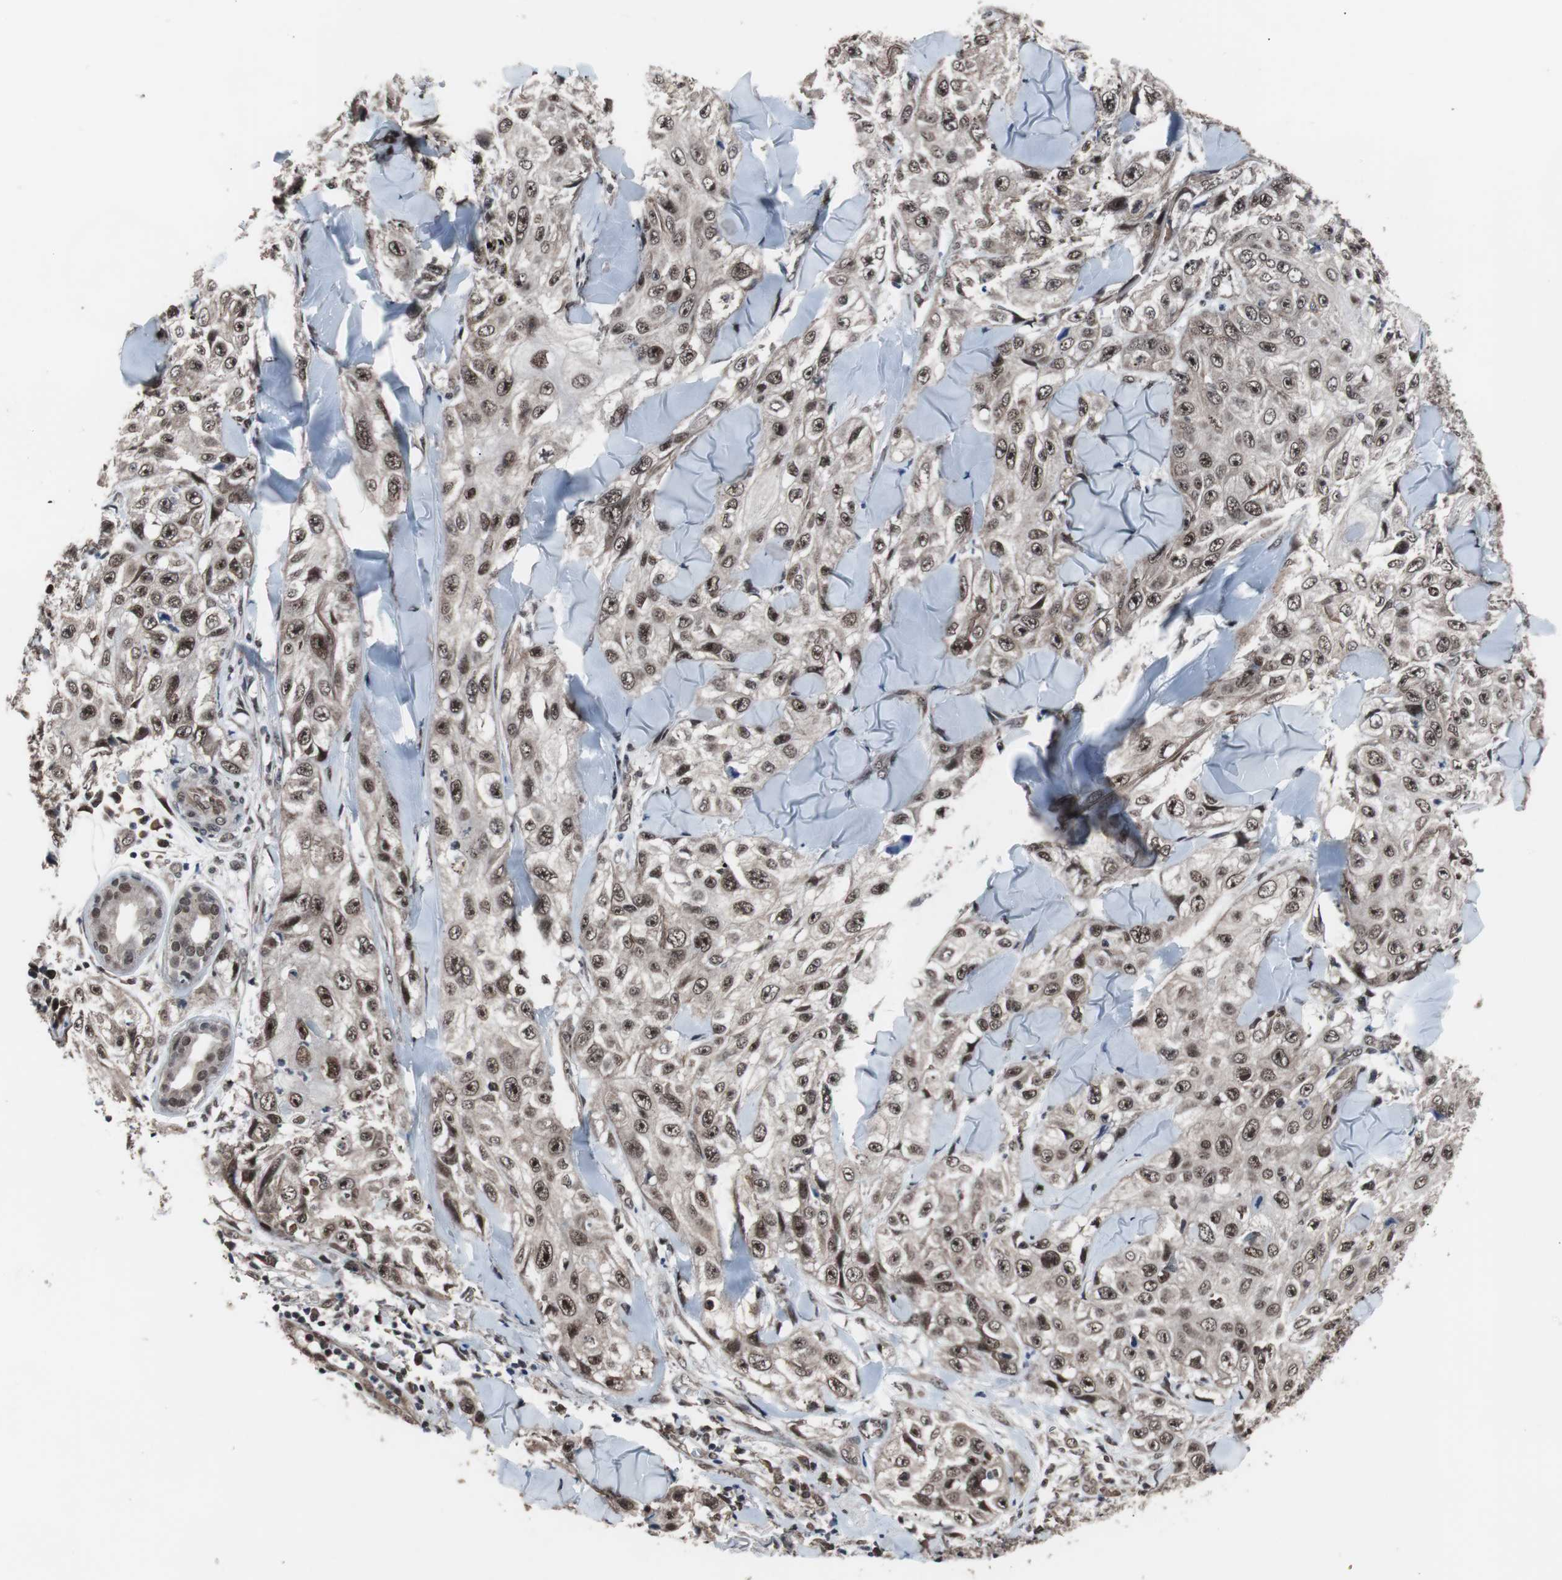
{"staining": {"intensity": "moderate", "quantity": ">75%", "location": "cytoplasmic/membranous,nuclear"}, "tissue": "skin cancer", "cell_type": "Tumor cells", "image_type": "cancer", "snomed": [{"axis": "morphology", "description": "Squamous cell carcinoma, NOS"}, {"axis": "topography", "description": "Skin"}], "caption": "The photomicrograph exhibits immunohistochemical staining of skin cancer (squamous cell carcinoma). There is moderate cytoplasmic/membranous and nuclear expression is identified in about >75% of tumor cells. The staining was performed using DAB, with brown indicating positive protein expression. Nuclei are stained blue with hematoxylin.", "gene": "GTF2F2", "patient": {"sex": "male", "age": 86}}